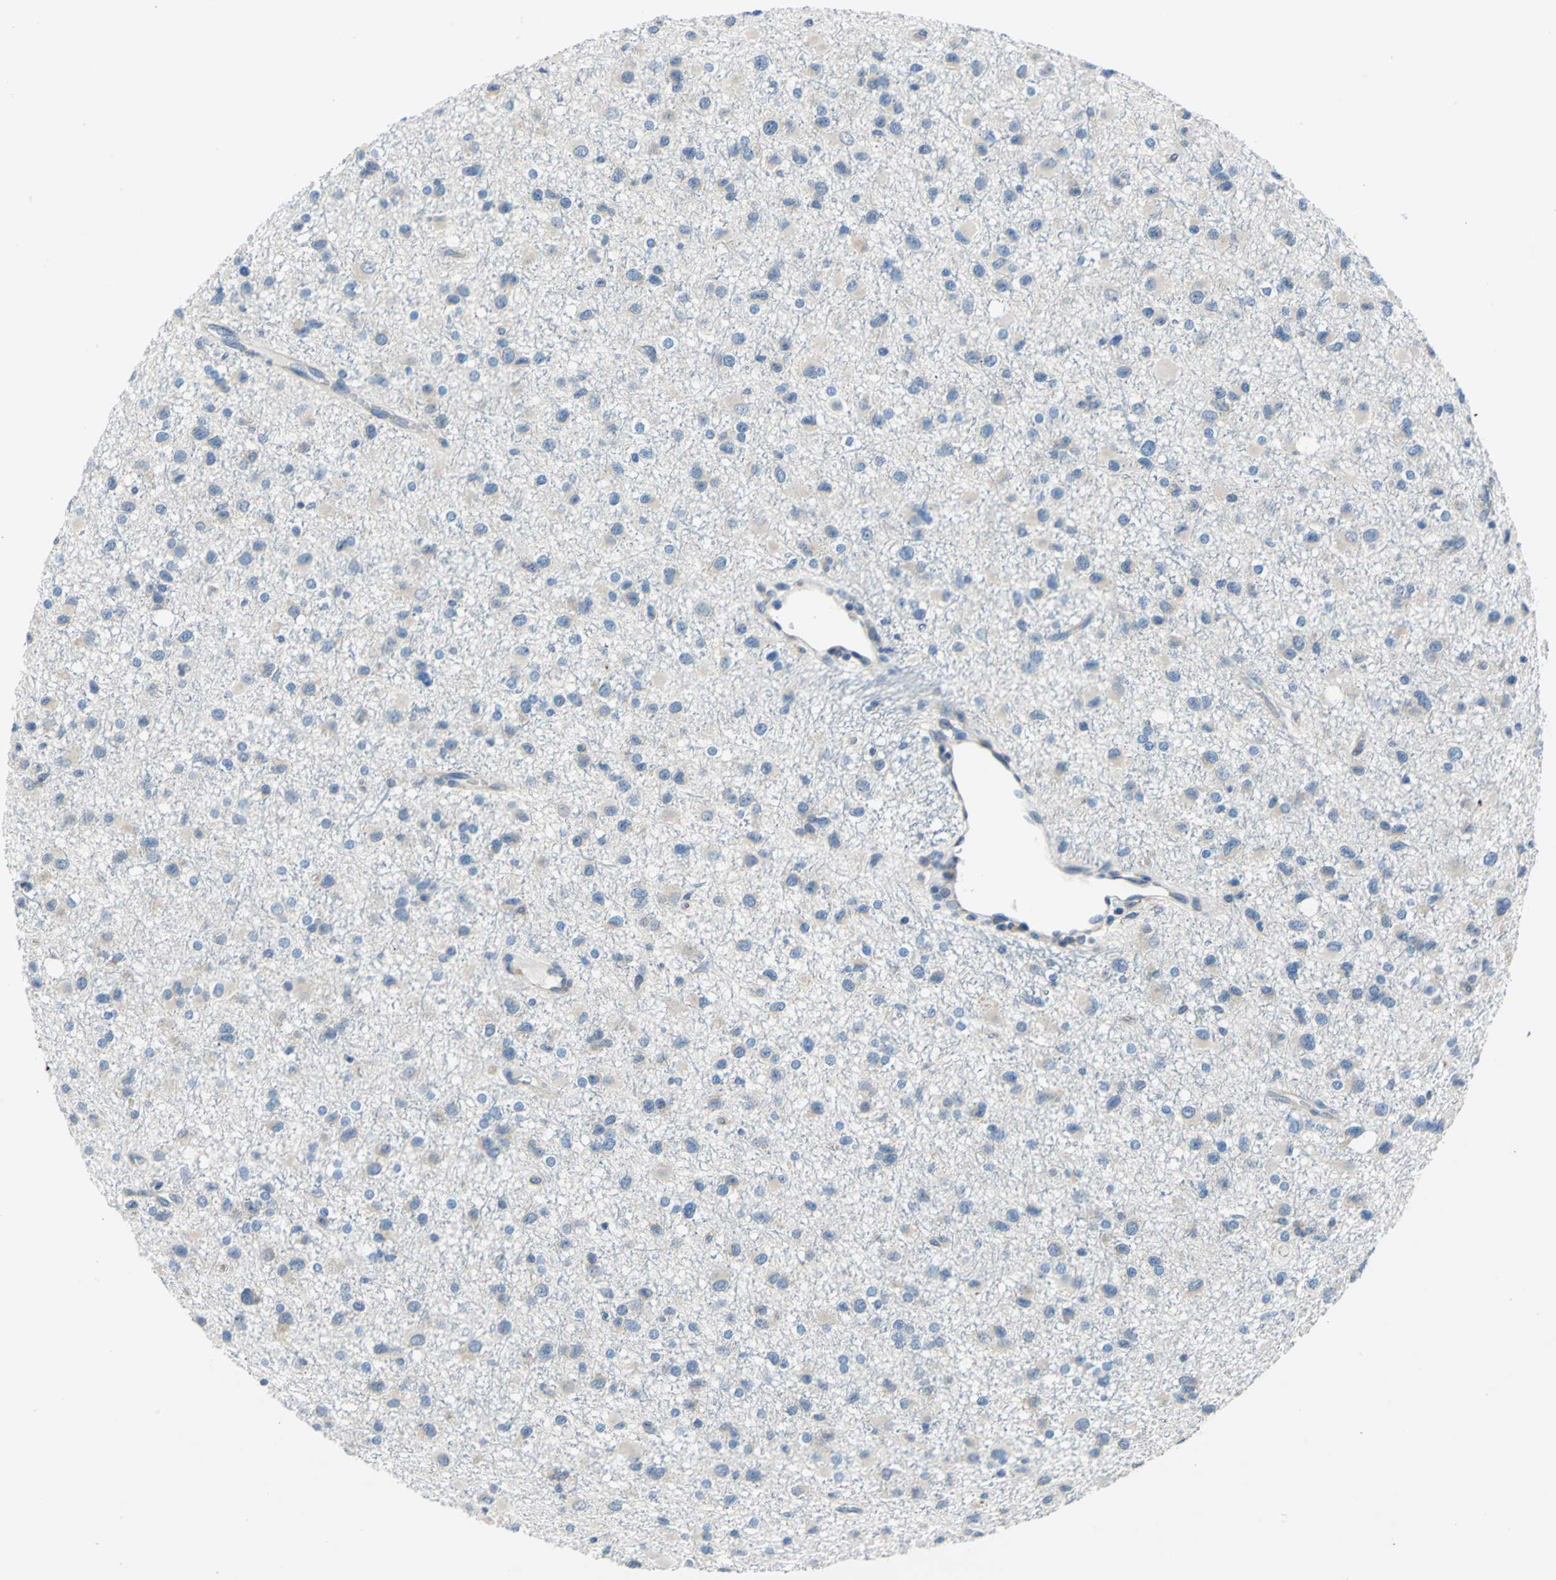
{"staining": {"intensity": "weak", "quantity": "<25%", "location": "cytoplasmic/membranous"}, "tissue": "glioma", "cell_type": "Tumor cells", "image_type": "cancer", "snomed": [{"axis": "morphology", "description": "Glioma, malignant, Low grade"}, {"axis": "topography", "description": "Brain"}], "caption": "There is no significant staining in tumor cells of low-grade glioma (malignant).", "gene": "TRIM25", "patient": {"sex": "male", "age": 42}}